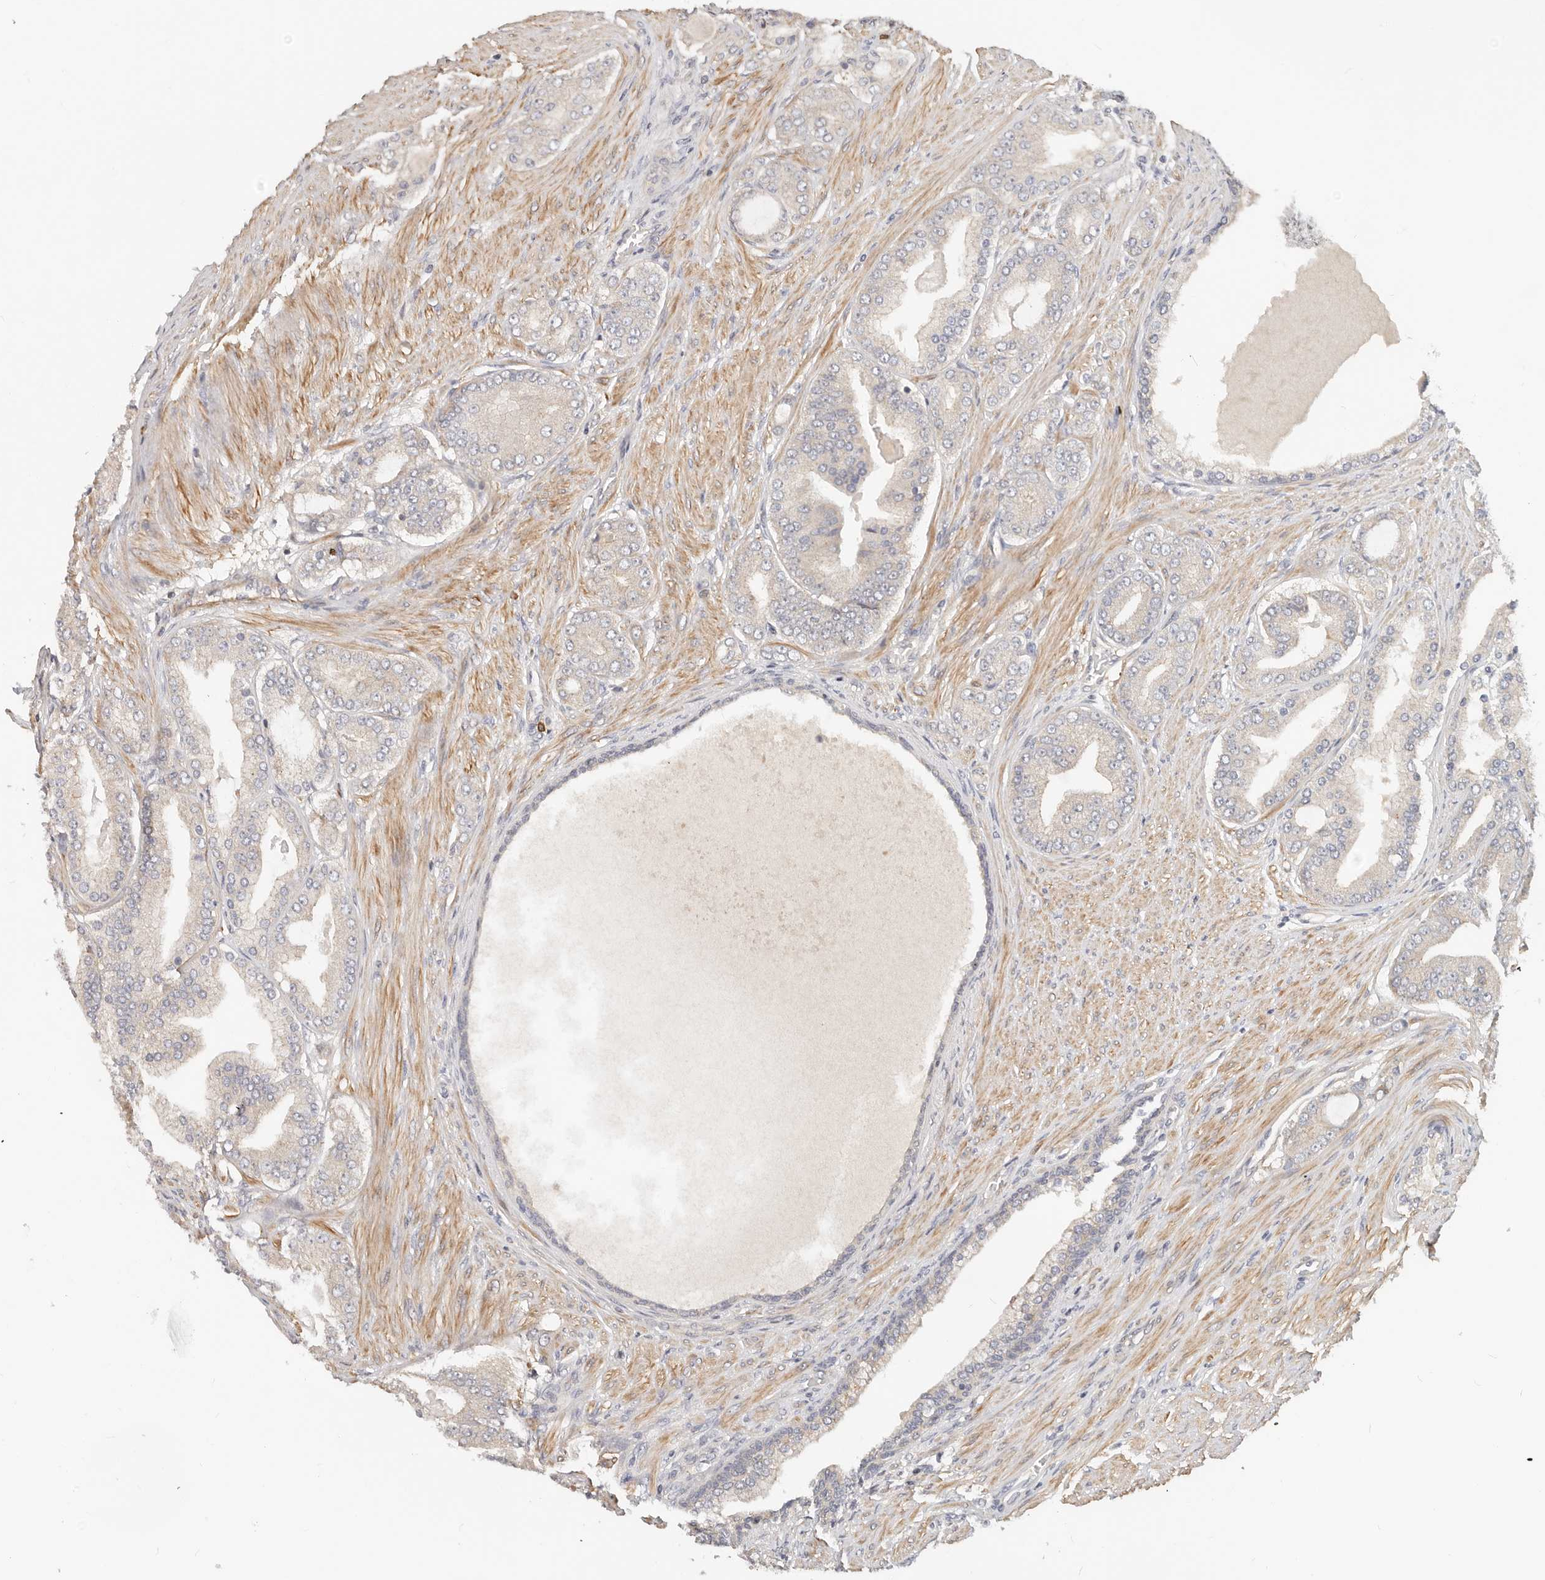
{"staining": {"intensity": "negative", "quantity": "none", "location": "none"}, "tissue": "prostate cancer", "cell_type": "Tumor cells", "image_type": "cancer", "snomed": [{"axis": "morphology", "description": "Adenocarcinoma, High grade"}, {"axis": "topography", "description": "Prostate"}], "caption": "IHC micrograph of neoplastic tissue: prostate adenocarcinoma (high-grade) stained with DAB demonstrates no significant protein staining in tumor cells.", "gene": "ZRANB1", "patient": {"sex": "male", "age": 60}}